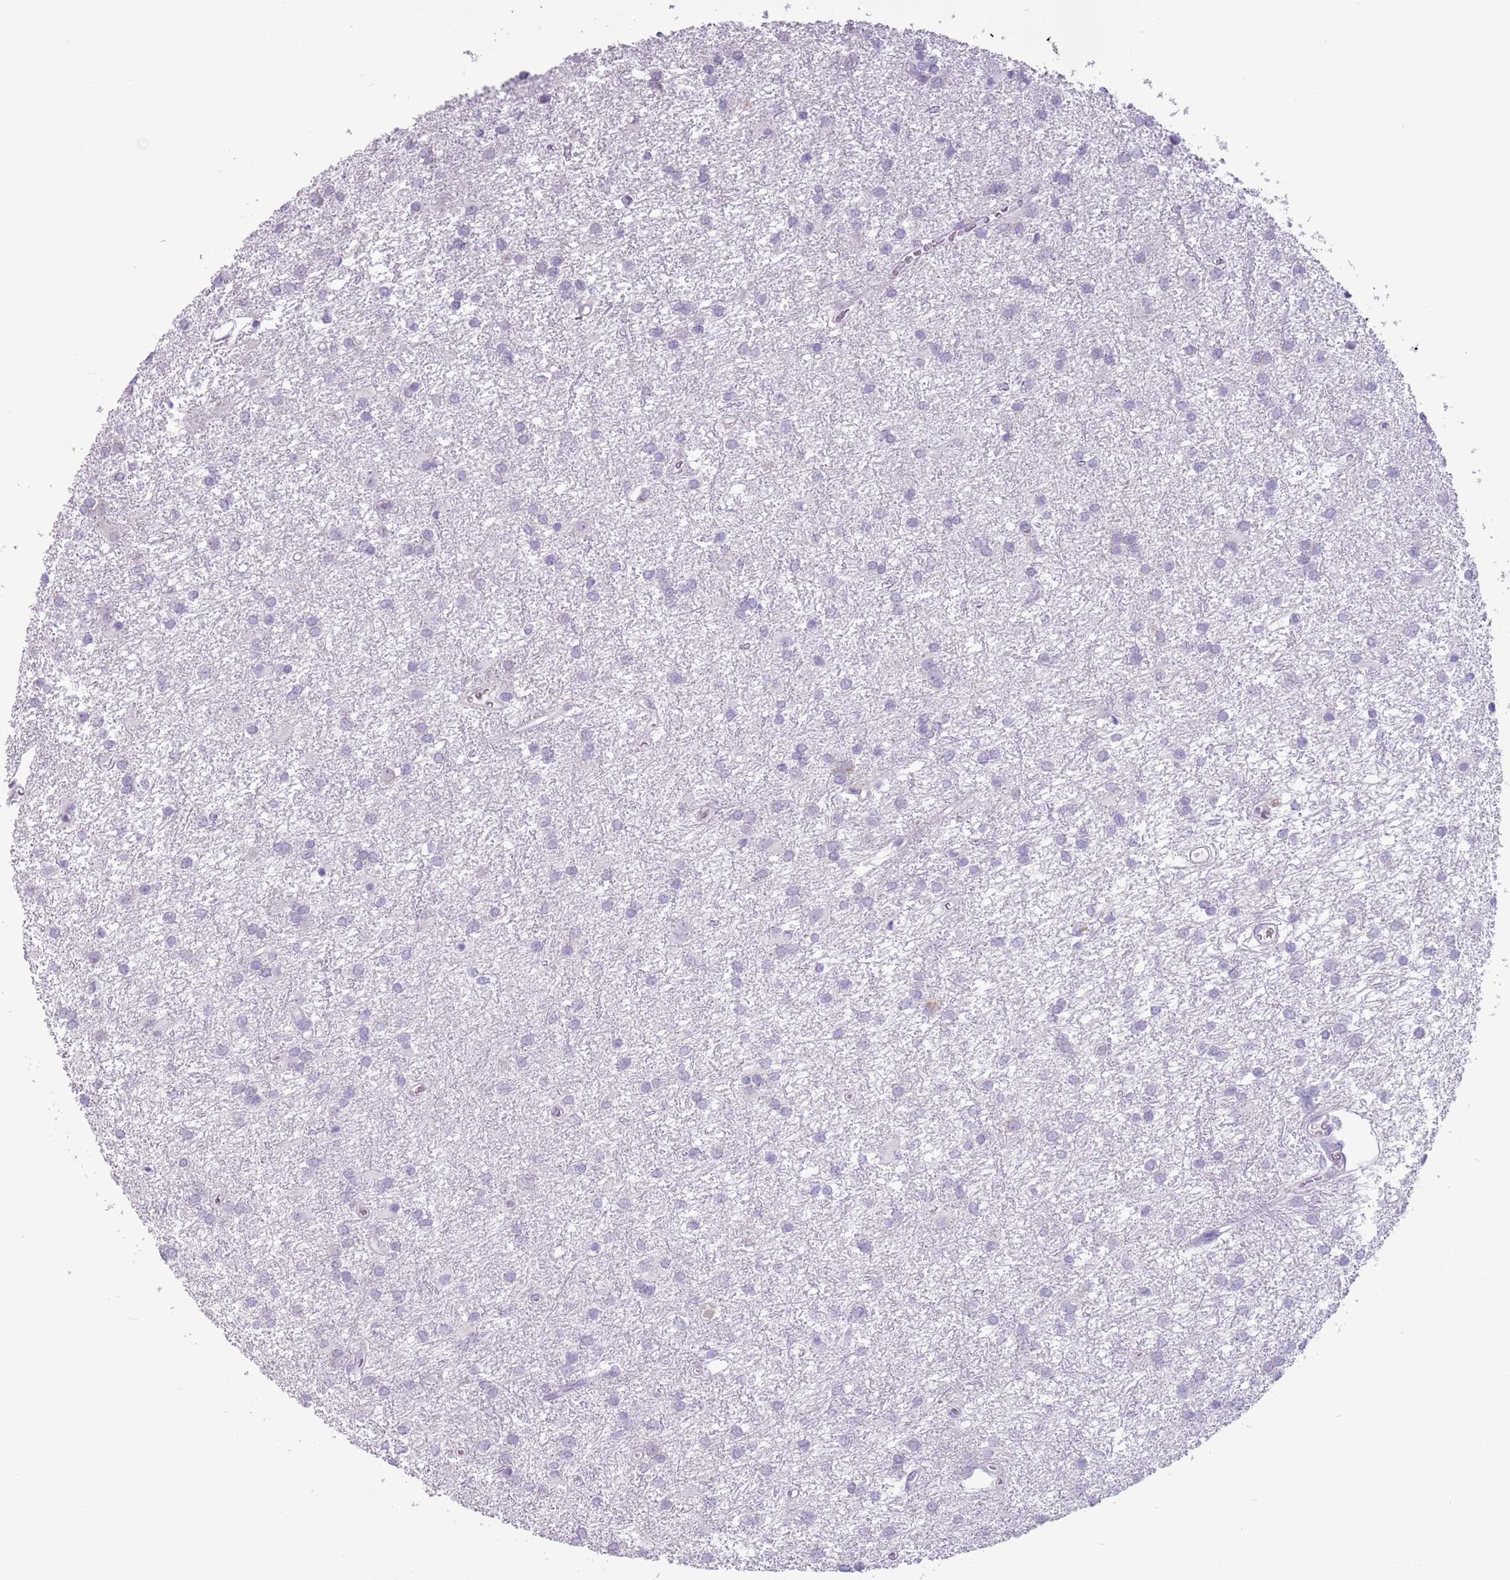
{"staining": {"intensity": "negative", "quantity": "none", "location": "none"}, "tissue": "glioma", "cell_type": "Tumor cells", "image_type": "cancer", "snomed": [{"axis": "morphology", "description": "Glioma, malignant, High grade"}, {"axis": "topography", "description": "Brain"}], "caption": "This photomicrograph is of malignant glioma (high-grade) stained with immunohistochemistry to label a protein in brown with the nuclei are counter-stained blue. There is no expression in tumor cells. Brightfield microscopy of immunohistochemistry stained with DAB (3,3'-diaminobenzidine) (brown) and hematoxylin (blue), captured at high magnification.", "gene": "HYOU1", "patient": {"sex": "female", "age": 50}}